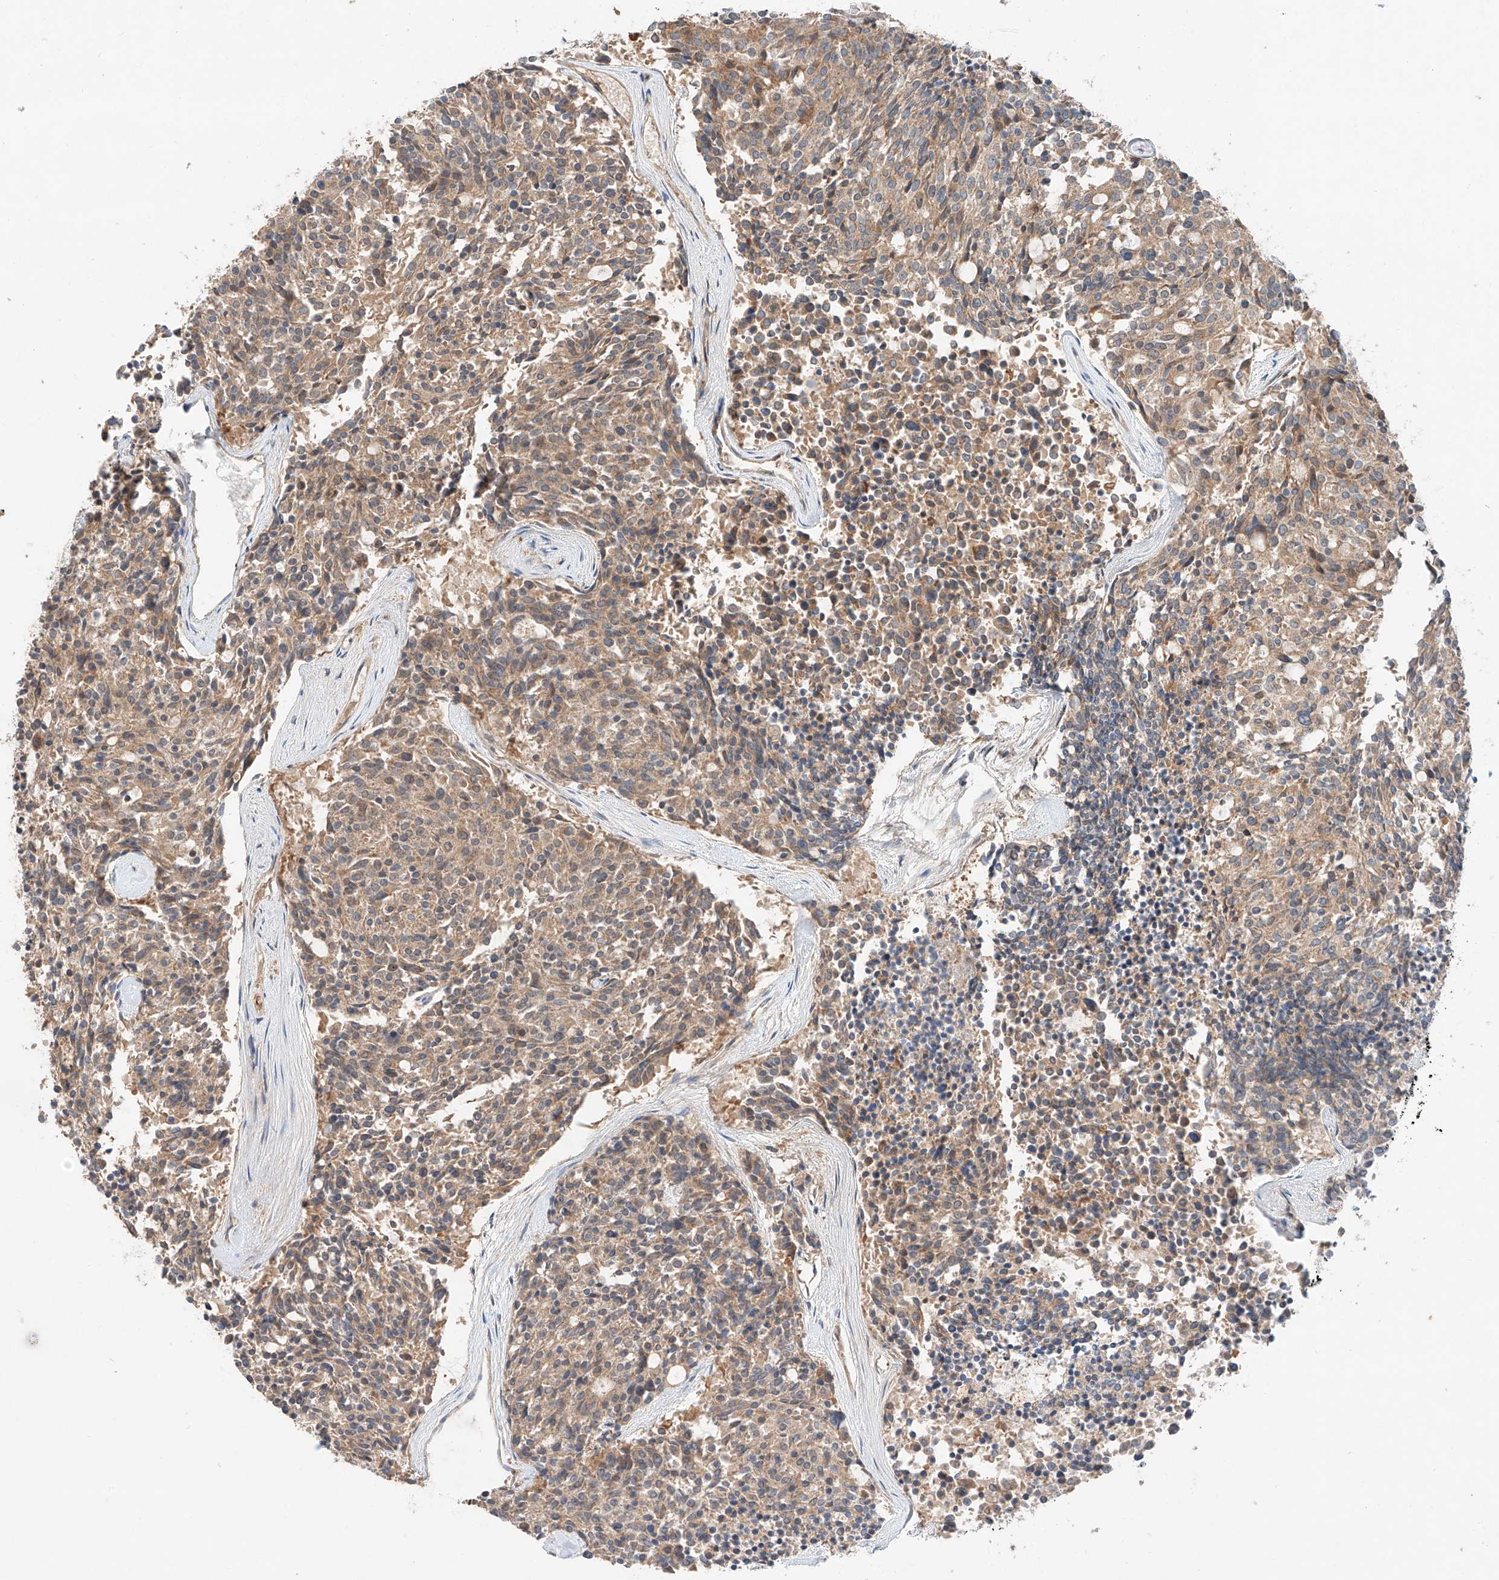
{"staining": {"intensity": "moderate", "quantity": ">75%", "location": "cytoplasmic/membranous"}, "tissue": "carcinoid", "cell_type": "Tumor cells", "image_type": "cancer", "snomed": [{"axis": "morphology", "description": "Carcinoid, malignant, NOS"}, {"axis": "topography", "description": "Pancreas"}], "caption": "IHC of carcinoid reveals medium levels of moderate cytoplasmic/membranous expression in approximately >75% of tumor cells.", "gene": "XPNPEP1", "patient": {"sex": "female", "age": 54}}